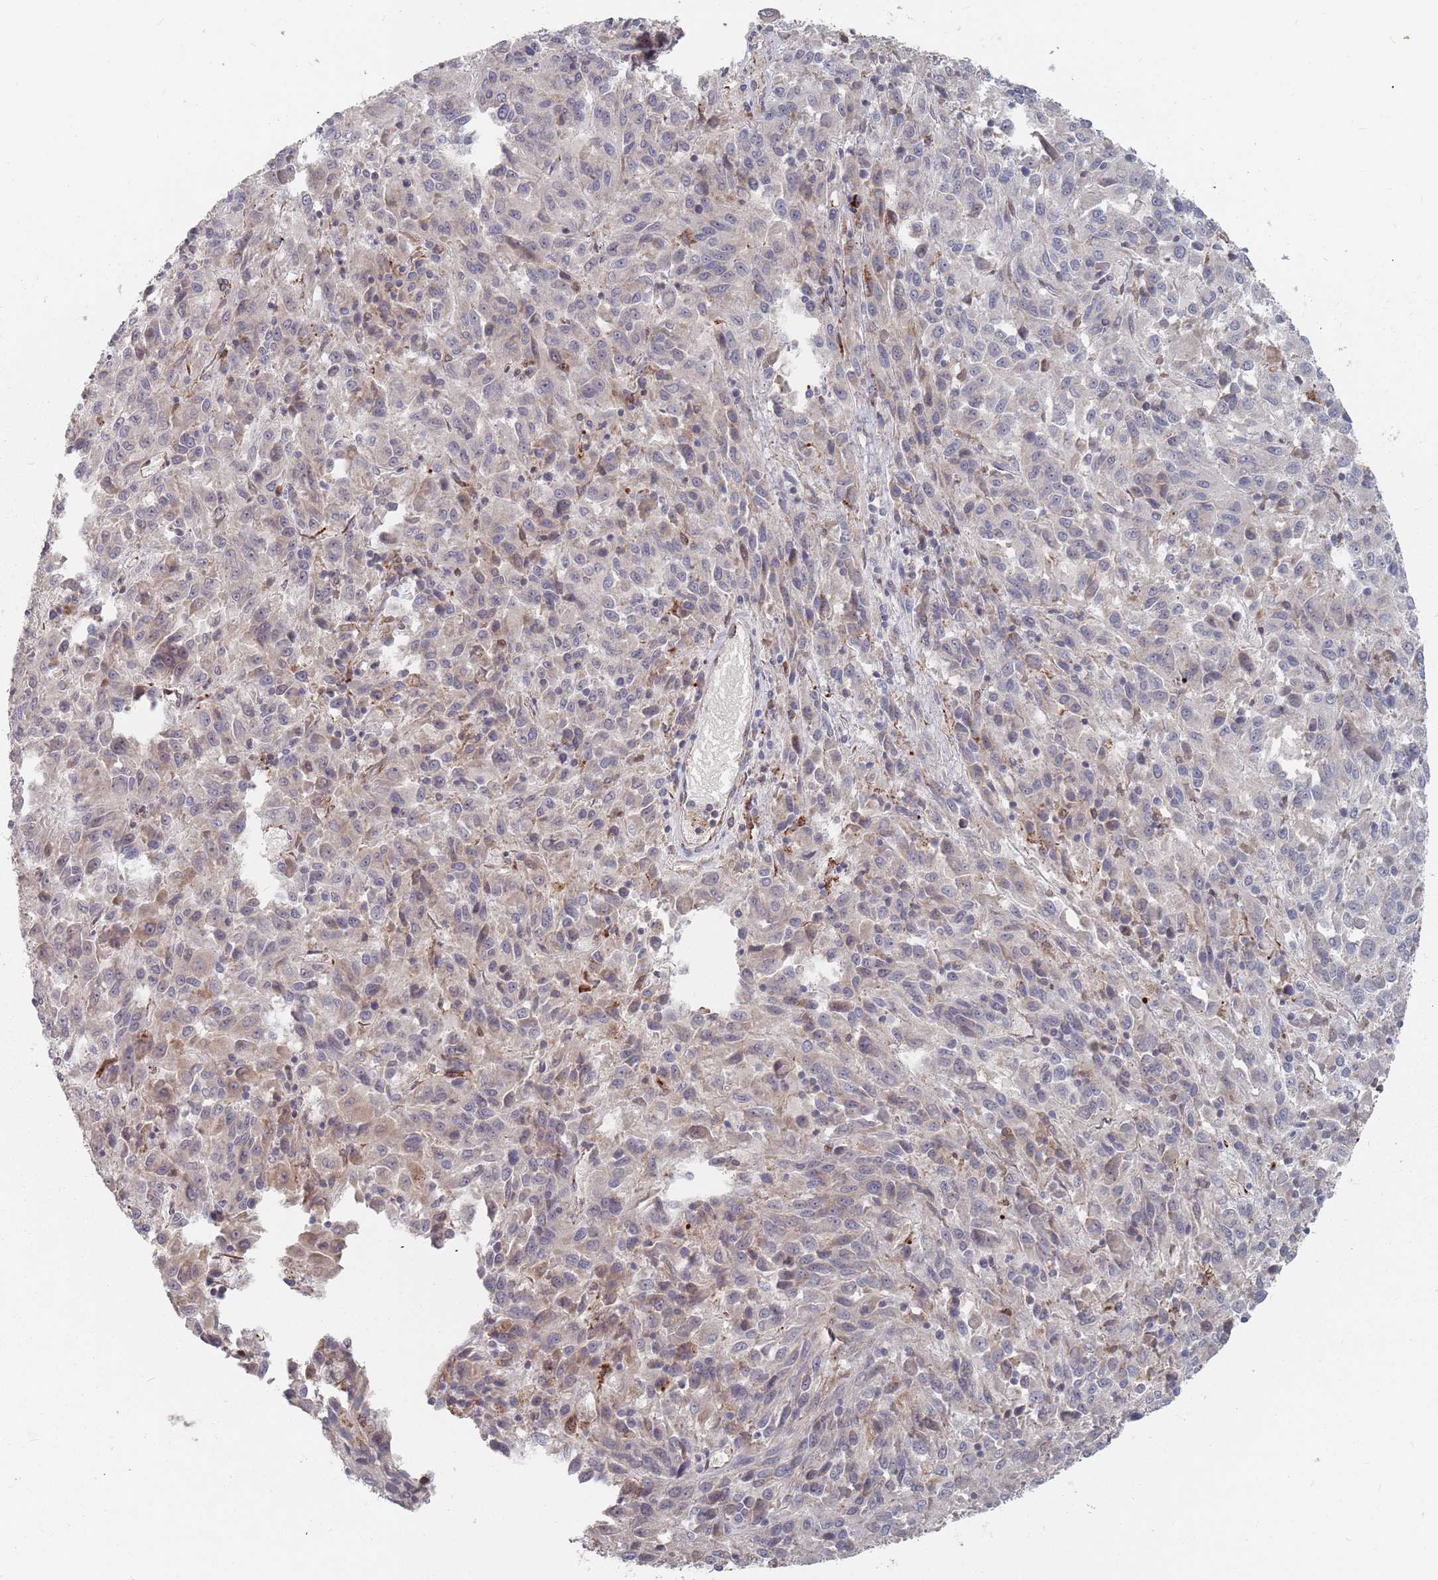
{"staining": {"intensity": "weak", "quantity": "<25%", "location": "cytoplasmic/membranous"}, "tissue": "melanoma", "cell_type": "Tumor cells", "image_type": "cancer", "snomed": [{"axis": "morphology", "description": "Malignant melanoma, Metastatic site"}, {"axis": "topography", "description": "Lung"}], "caption": "The micrograph displays no staining of tumor cells in melanoma.", "gene": "ADAL", "patient": {"sex": "male", "age": 64}}